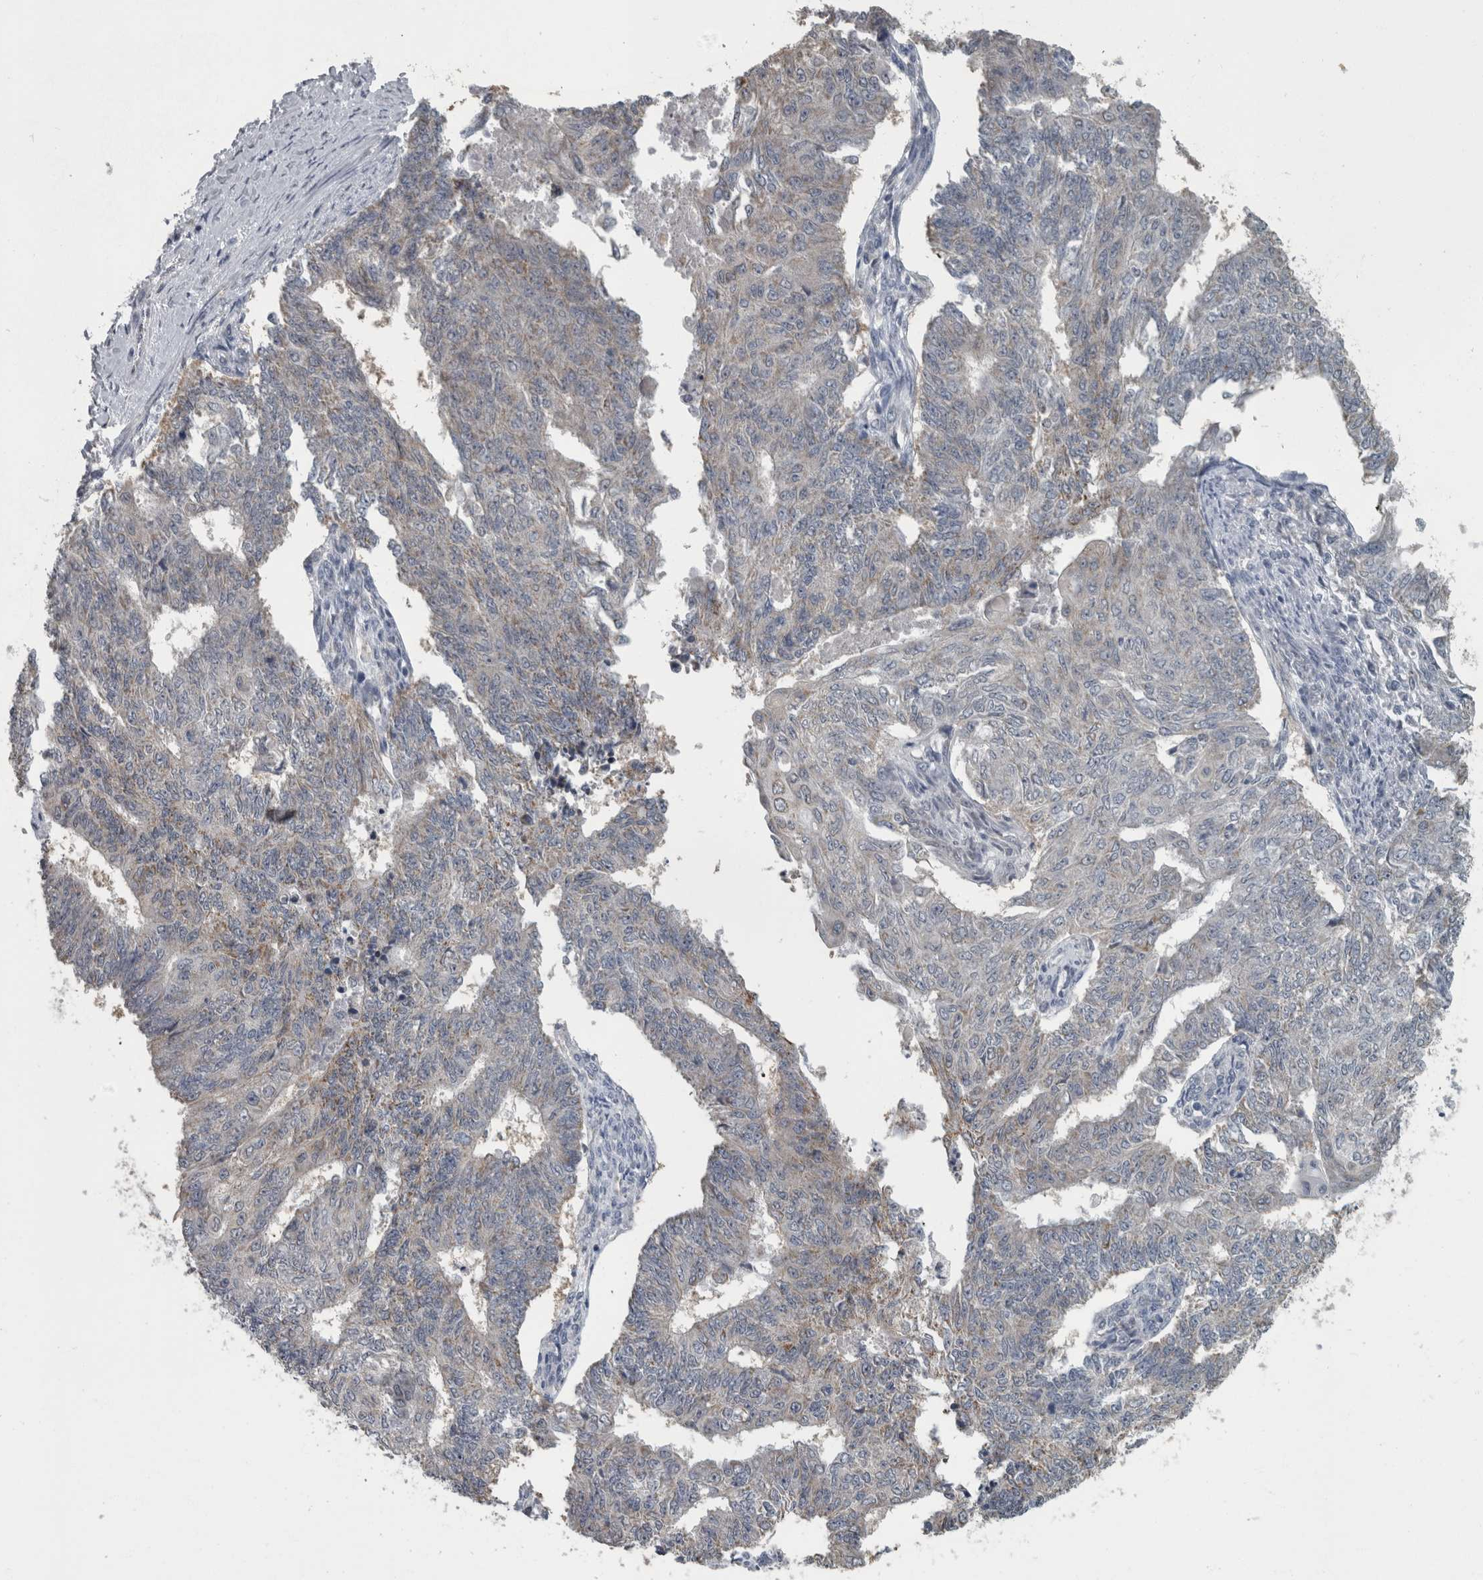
{"staining": {"intensity": "weak", "quantity": "<25%", "location": "cytoplasmic/membranous"}, "tissue": "endometrial cancer", "cell_type": "Tumor cells", "image_type": "cancer", "snomed": [{"axis": "morphology", "description": "Adenocarcinoma, NOS"}, {"axis": "topography", "description": "Endometrium"}], "caption": "This is a histopathology image of IHC staining of endometrial cancer (adenocarcinoma), which shows no staining in tumor cells.", "gene": "OR2K2", "patient": {"sex": "female", "age": 32}}